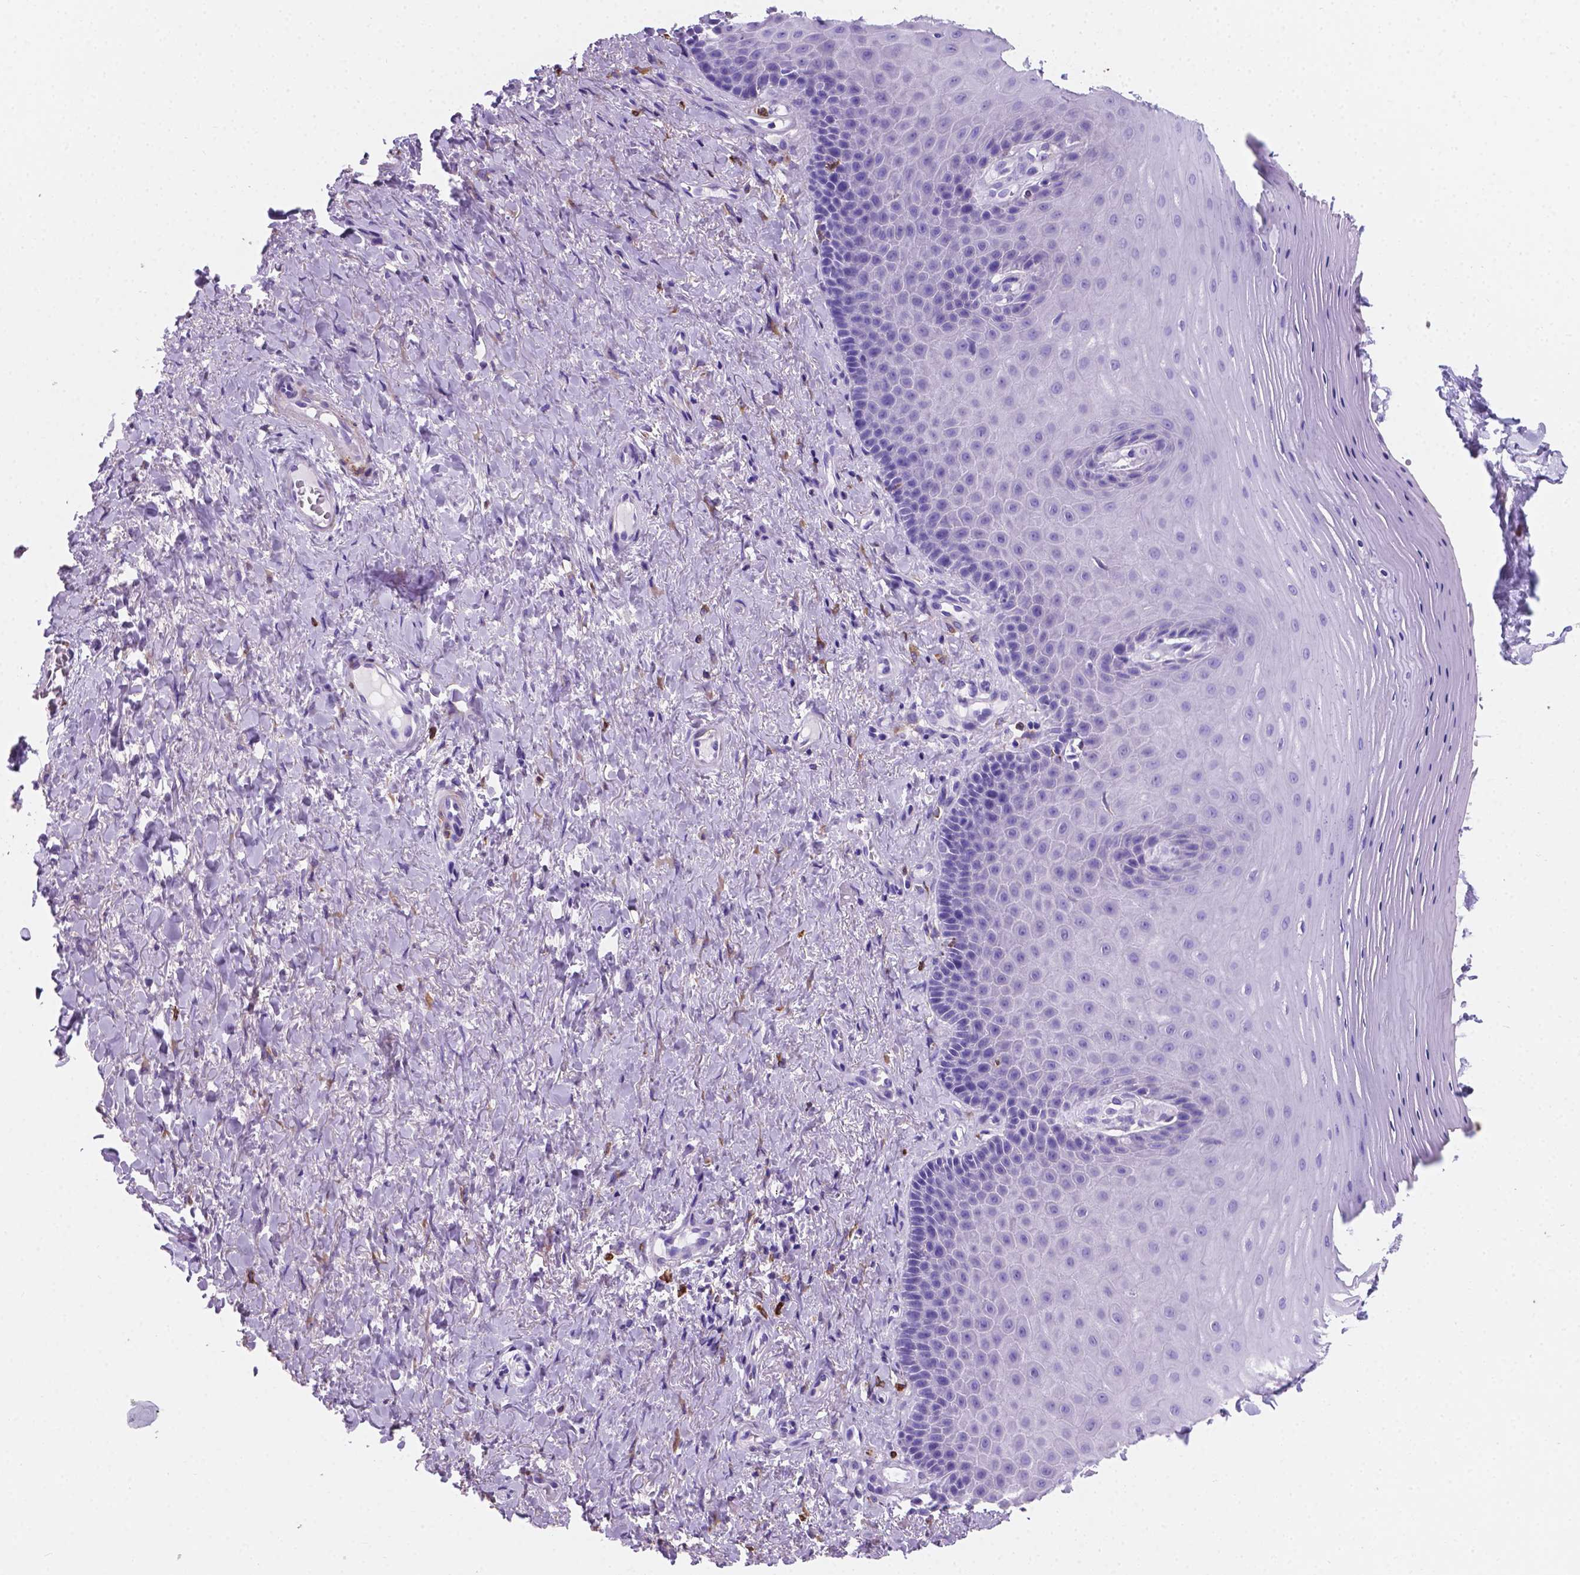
{"staining": {"intensity": "weak", "quantity": "<25%", "location": "cytoplasmic/membranous"}, "tissue": "vagina", "cell_type": "Squamous epithelial cells", "image_type": "normal", "snomed": [{"axis": "morphology", "description": "Normal tissue, NOS"}, {"axis": "topography", "description": "Vagina"}], "caption": "Immunohistochemistry (IHC) of benign human vagina shows no expression in squamous epithelial cells. (Immunohistochemistry (IHC), brightfield microscopy, high magnification).", "gene": "MACF1", "patient": {"sex": "female", "age": 83}}